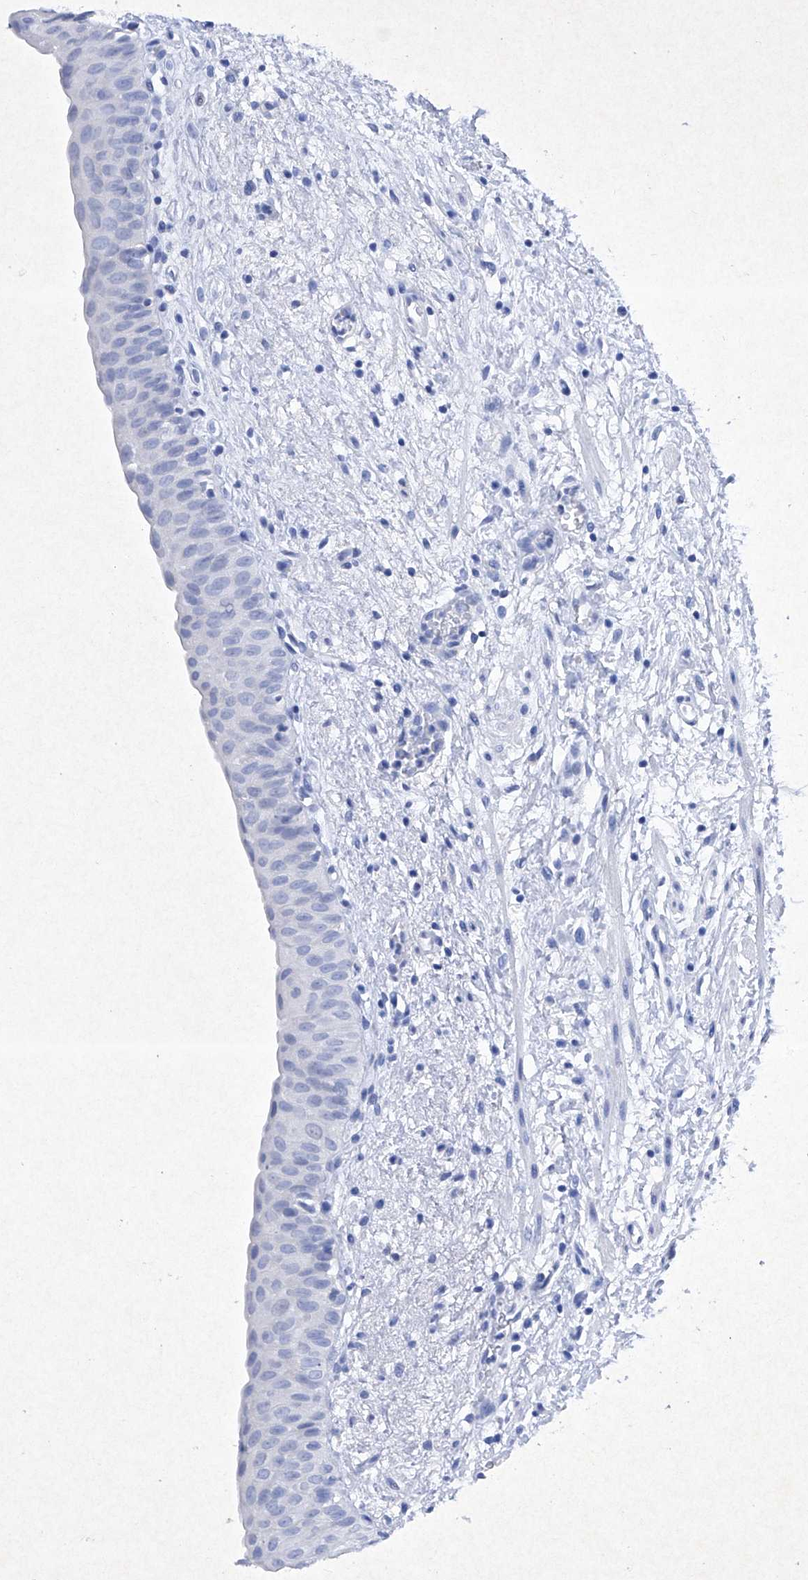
{"staining": {"intensity": "negative", "quantity": "none", "location": "none"}, "tissue": "urinary bladder", "cell_type": "Urothelial cells", "image_type": "normal", "snomed": [{"axis": "morphology", "description": "Normal tissue, NOS"}, {"axis": "topography", "description": "Urinary bladder"}], "caption": "Urinary bladder was stained to show a protein in brown. There is no significant staining in urothelial cells. Nuclei are stained in blue.", "gene": "BARX2", "patient": {"sex": "male", "age": 51}}